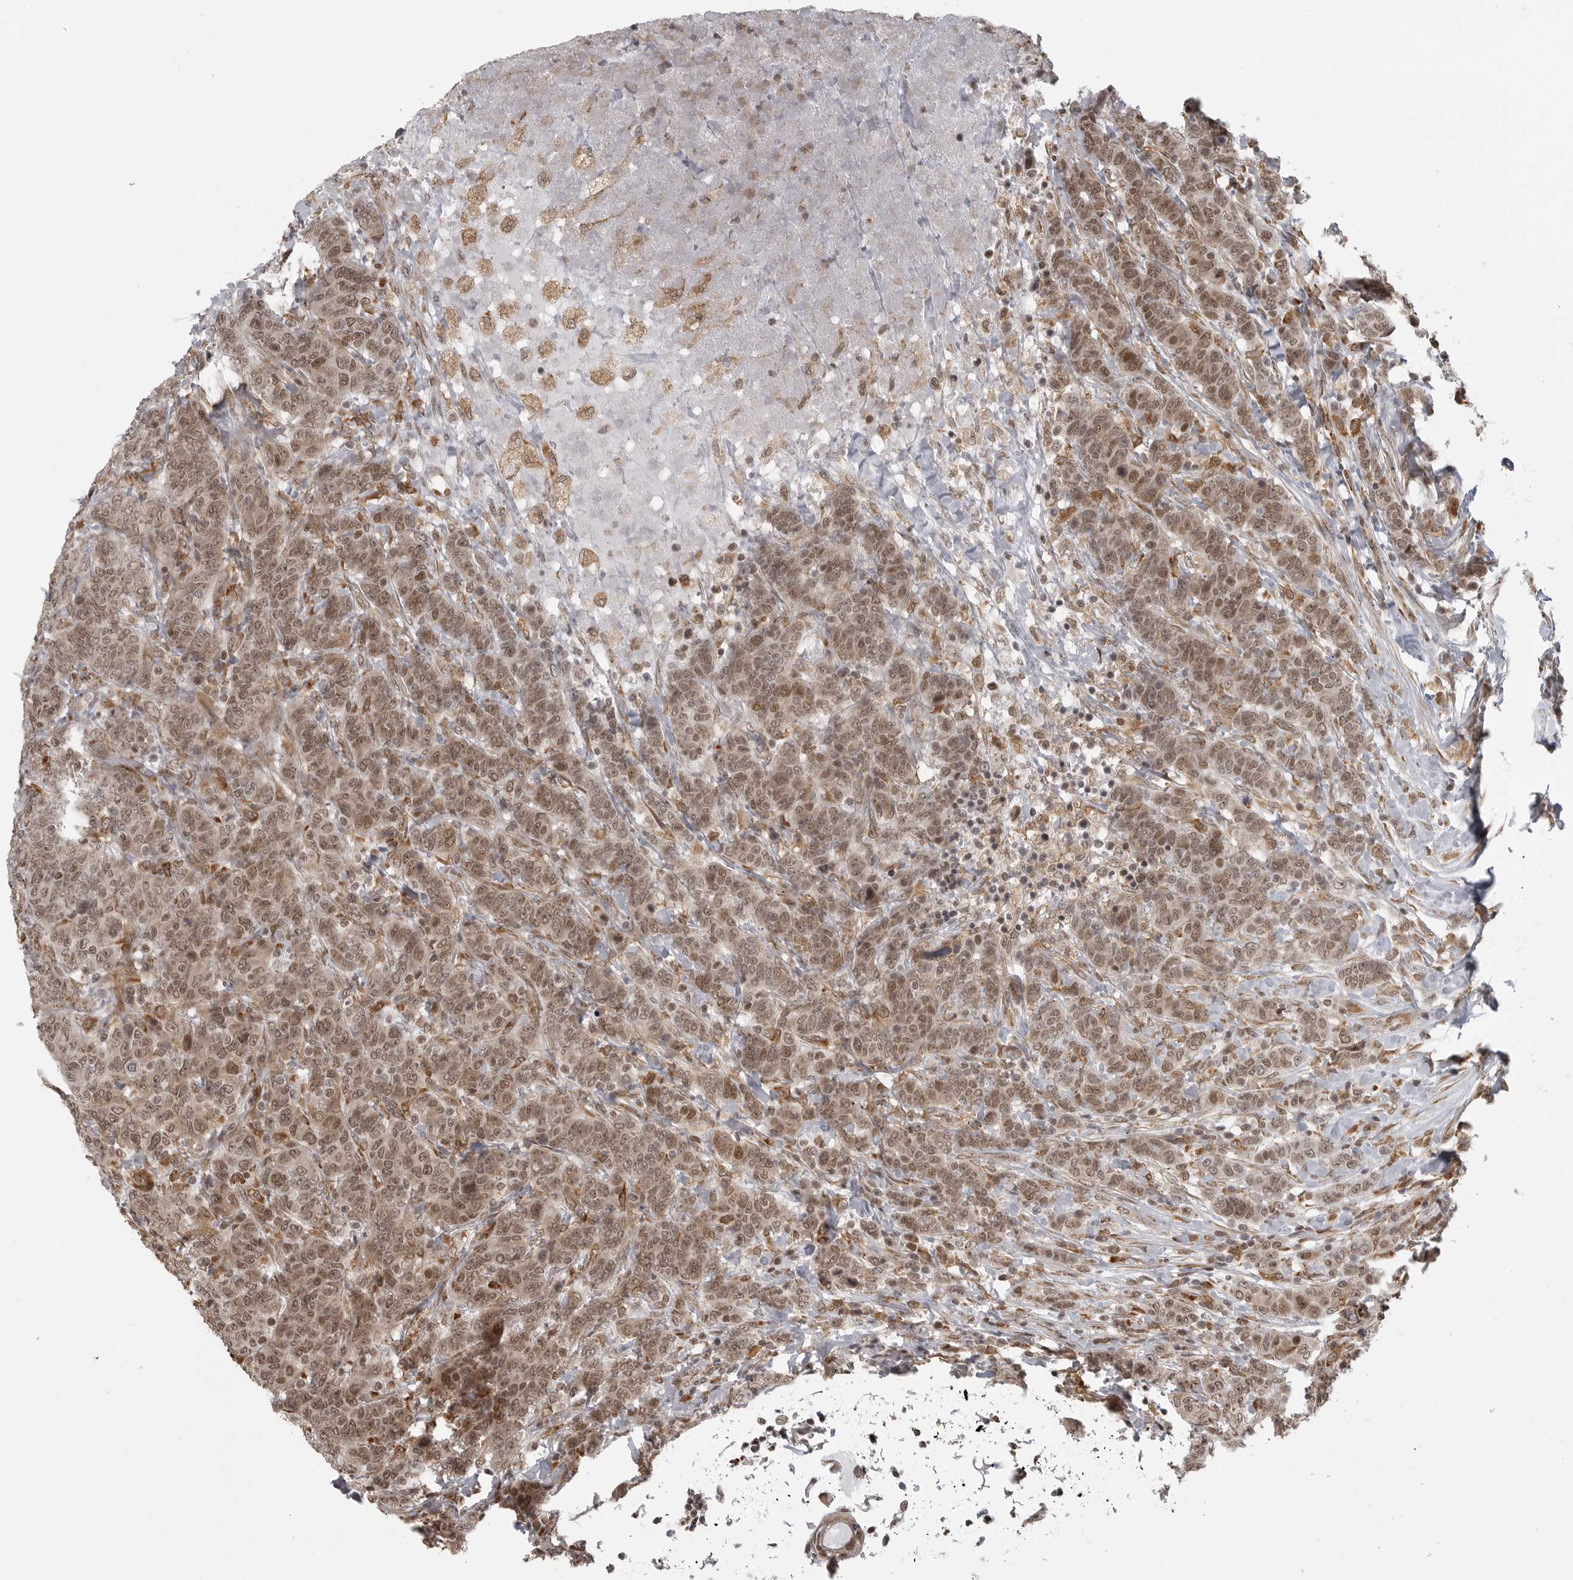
{"staining": {"intensity": "moderate", "quantity": ">75%", "location": "nuclear"}, "tissue": "breast cancer", "cell_type": "Tumor cells", "image_type": "cancer", "snomed": [{"axis": "morphology", "description": "Duct carcinoma"}, {"axis": "topography", "description": "Breast"}], "caption": "There is medium levels of moderate nuclear positivity in tumor cells of breast infiltrating ductal carcinoma, as demonstrated by immunohistochemical staining (brown color).", "gene": "ISG20L2", "patient": {"sex": "female", "age": 37}}